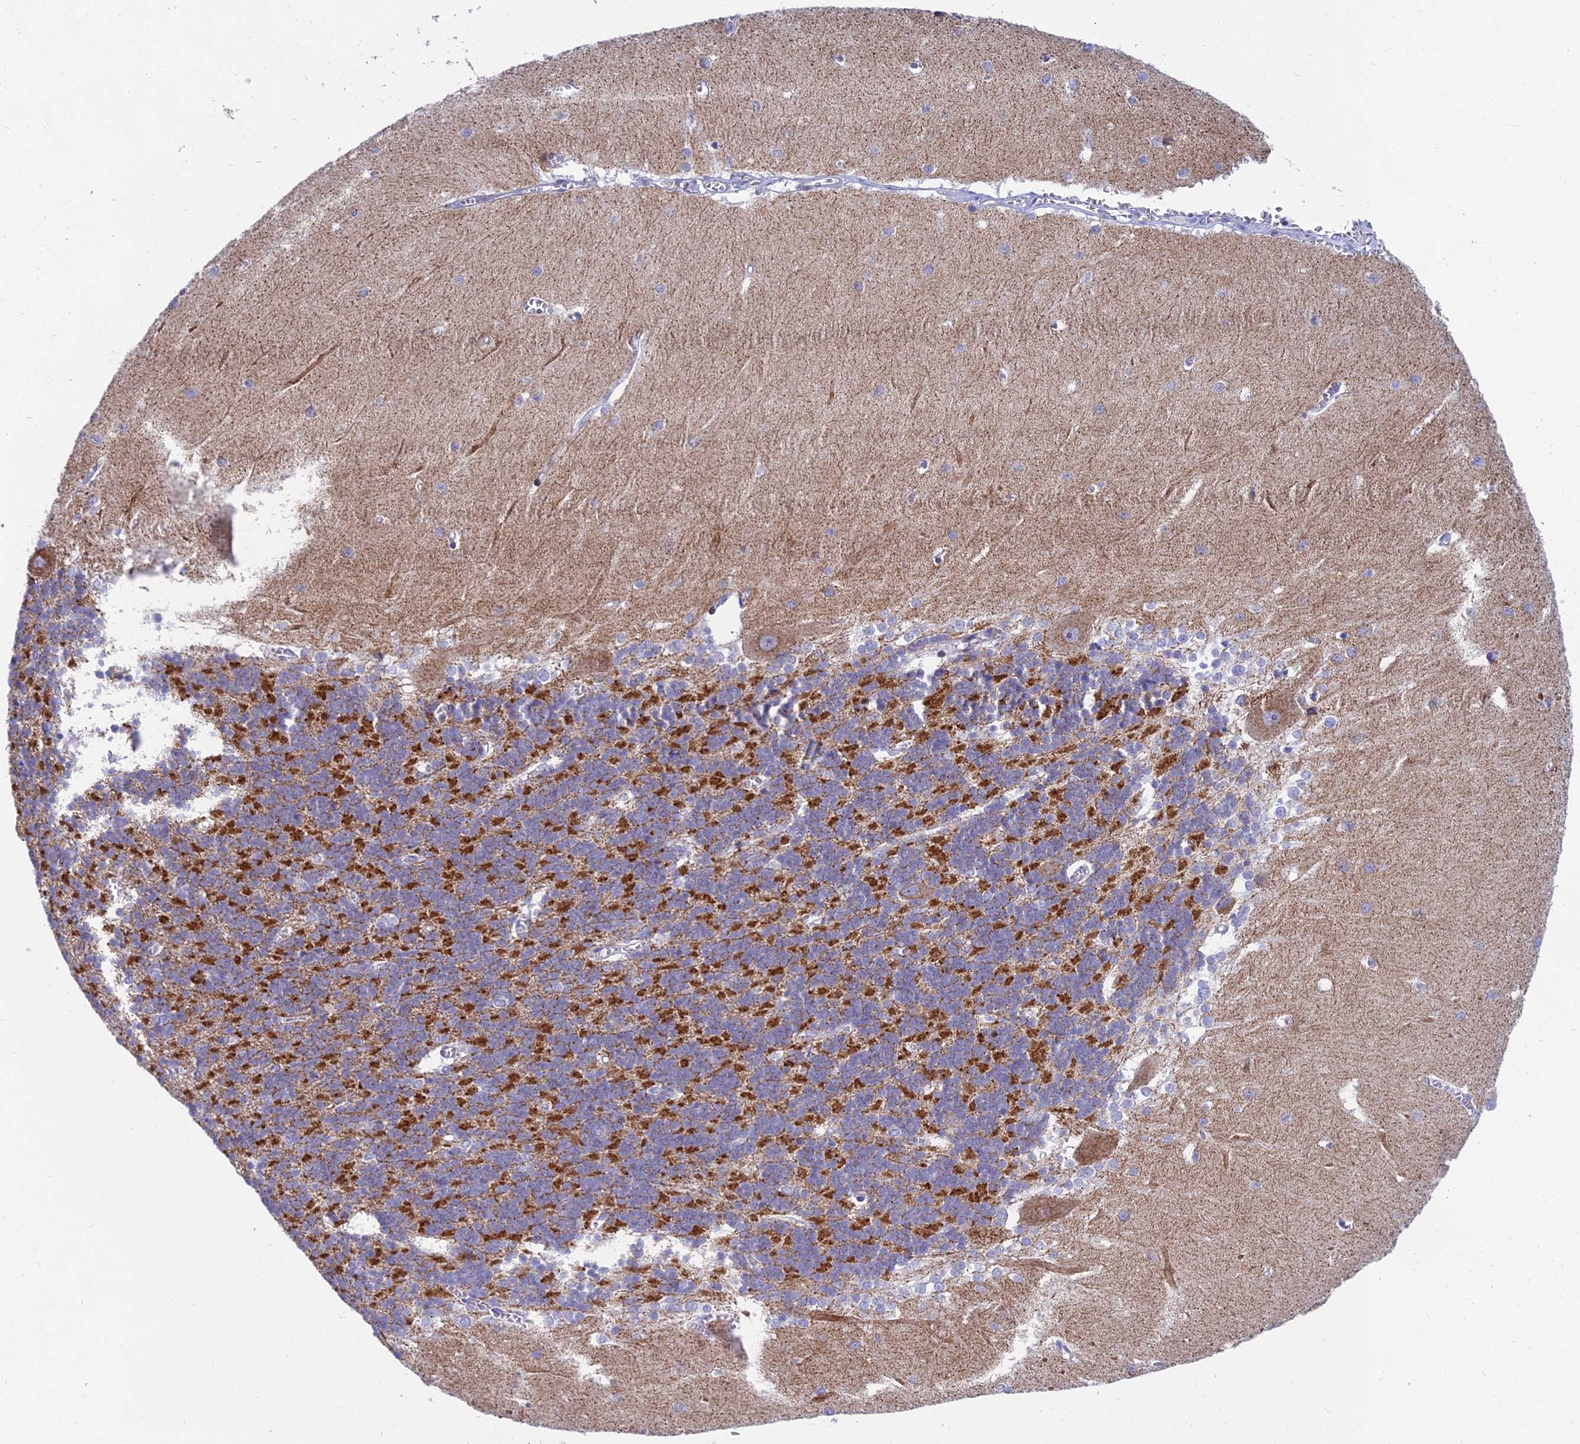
{"staining": {"intensity": "strong", "quantity": "25%-75%", "location": "cytoplasmic/membranous"}, "tissue": "cerebellum", "cell_type": "Cells in granular layer", "image_type": "normal", "snomed": [{"axis": "morphology", "description": "Normal tissue, NOS"}, {"axis": "topography", "description": "Cerebellum"}], "caption": "Protein expression analysis of benign cerebellum demonstrates strong cytoplasmic/membranous positivity in about 25%-75% of cells in granular layer.", "gene": "PRR13", "patient": {"sex": "male", "age": 37}}